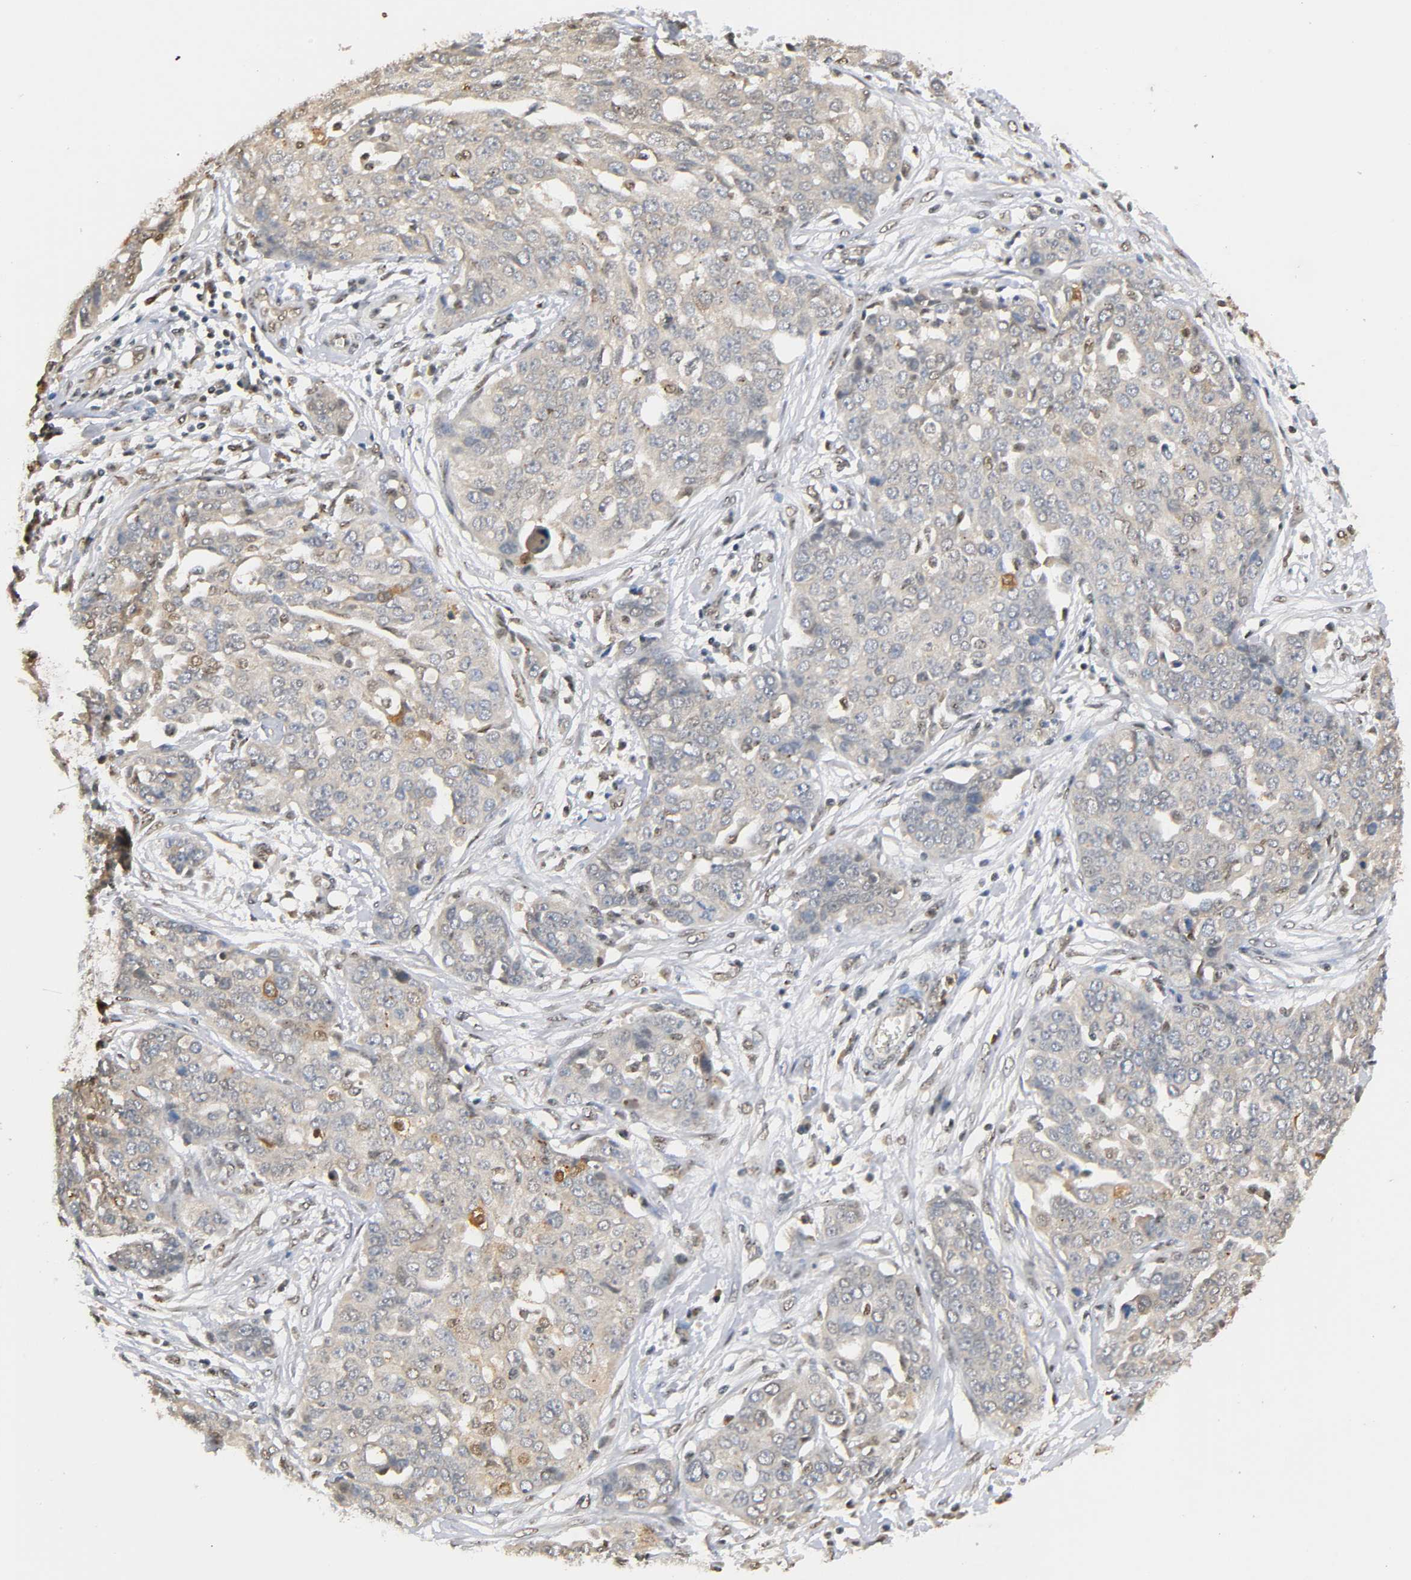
{"staining": {"intensity": "weak", "quantity": "25%-75%", "location": "nuclear"}, "tissue": "ovarian cancer", "cell_type": "Tumor cells", "image_type": "cancer", "snomed": [{"axis": "morphology", "description": "Cystadenocarcinoma, serous, NOS"}, {"axis": "topography", "description": "Soft tissue"}, {"axis": "topography", "description": "Ovary"}], "caption": "The image displays a brown stain indicating the presence of a protein in the nuclear of tumor cells in ovarian cancer. (DAB (3,3'-diaminobenzidine) IHC, brown staining for protein, blue staining for nuclei).", "gene": "UBC", "patient": {"sex": "female", "age": 57}}